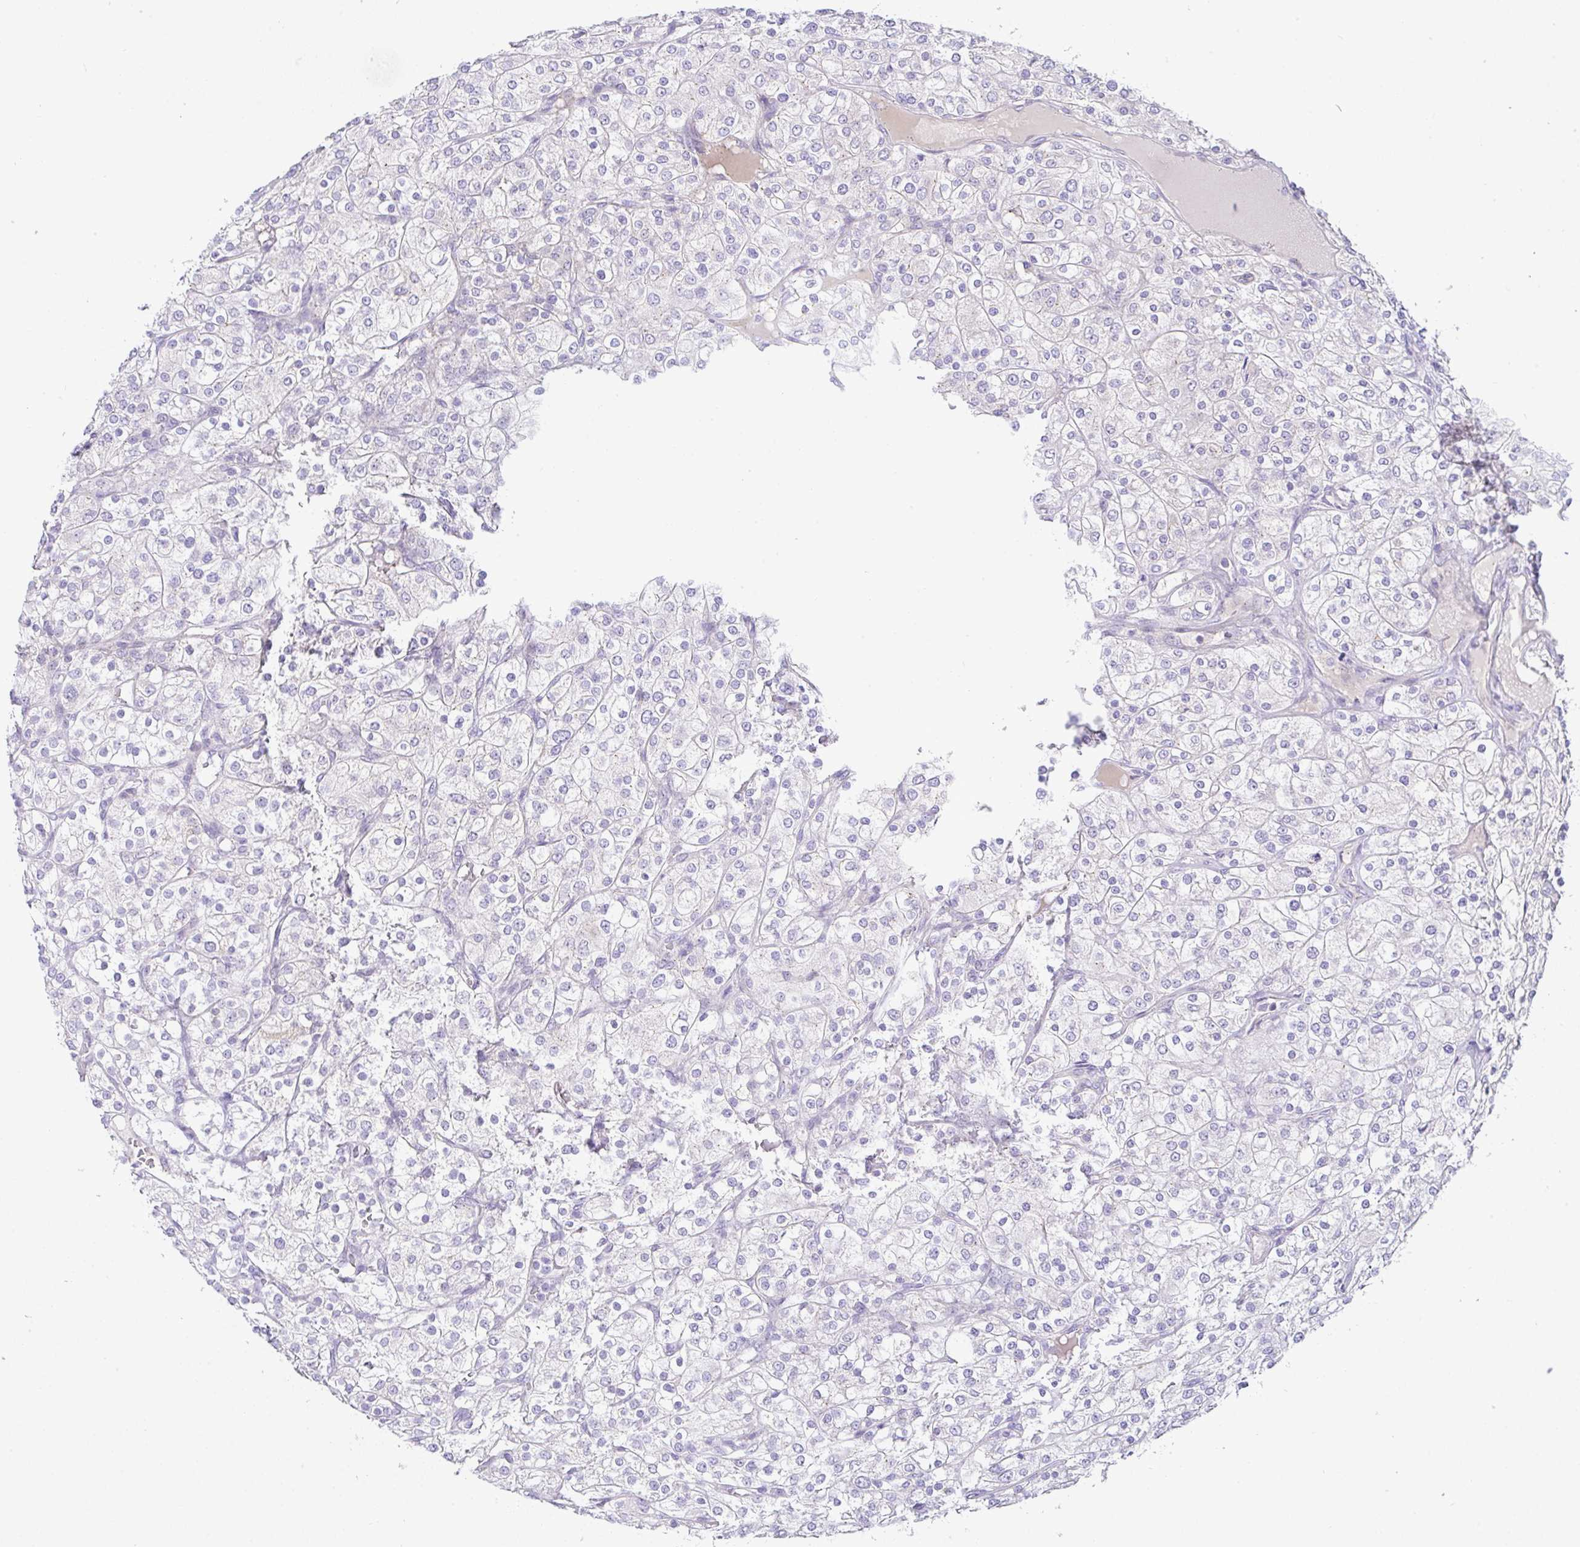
{"staining": {"intensity": "negative", "quantity": "none", "location": "none"}, "tissue": "renal cancer", "cell_type": "Tumor cells", "image_type": "cancer", "snomed": [{"axis": "morphology", "description": "Adenocarcinoma, NOS"}, {"axis": "topography", "description": "Kidney"}], "caption": "Human renal cancer stained for a protein using immunohistochemistry displays no expression in tumor cells.", "gene": "FAM177A1", "patient": {"sex": "male", "age": 80}}